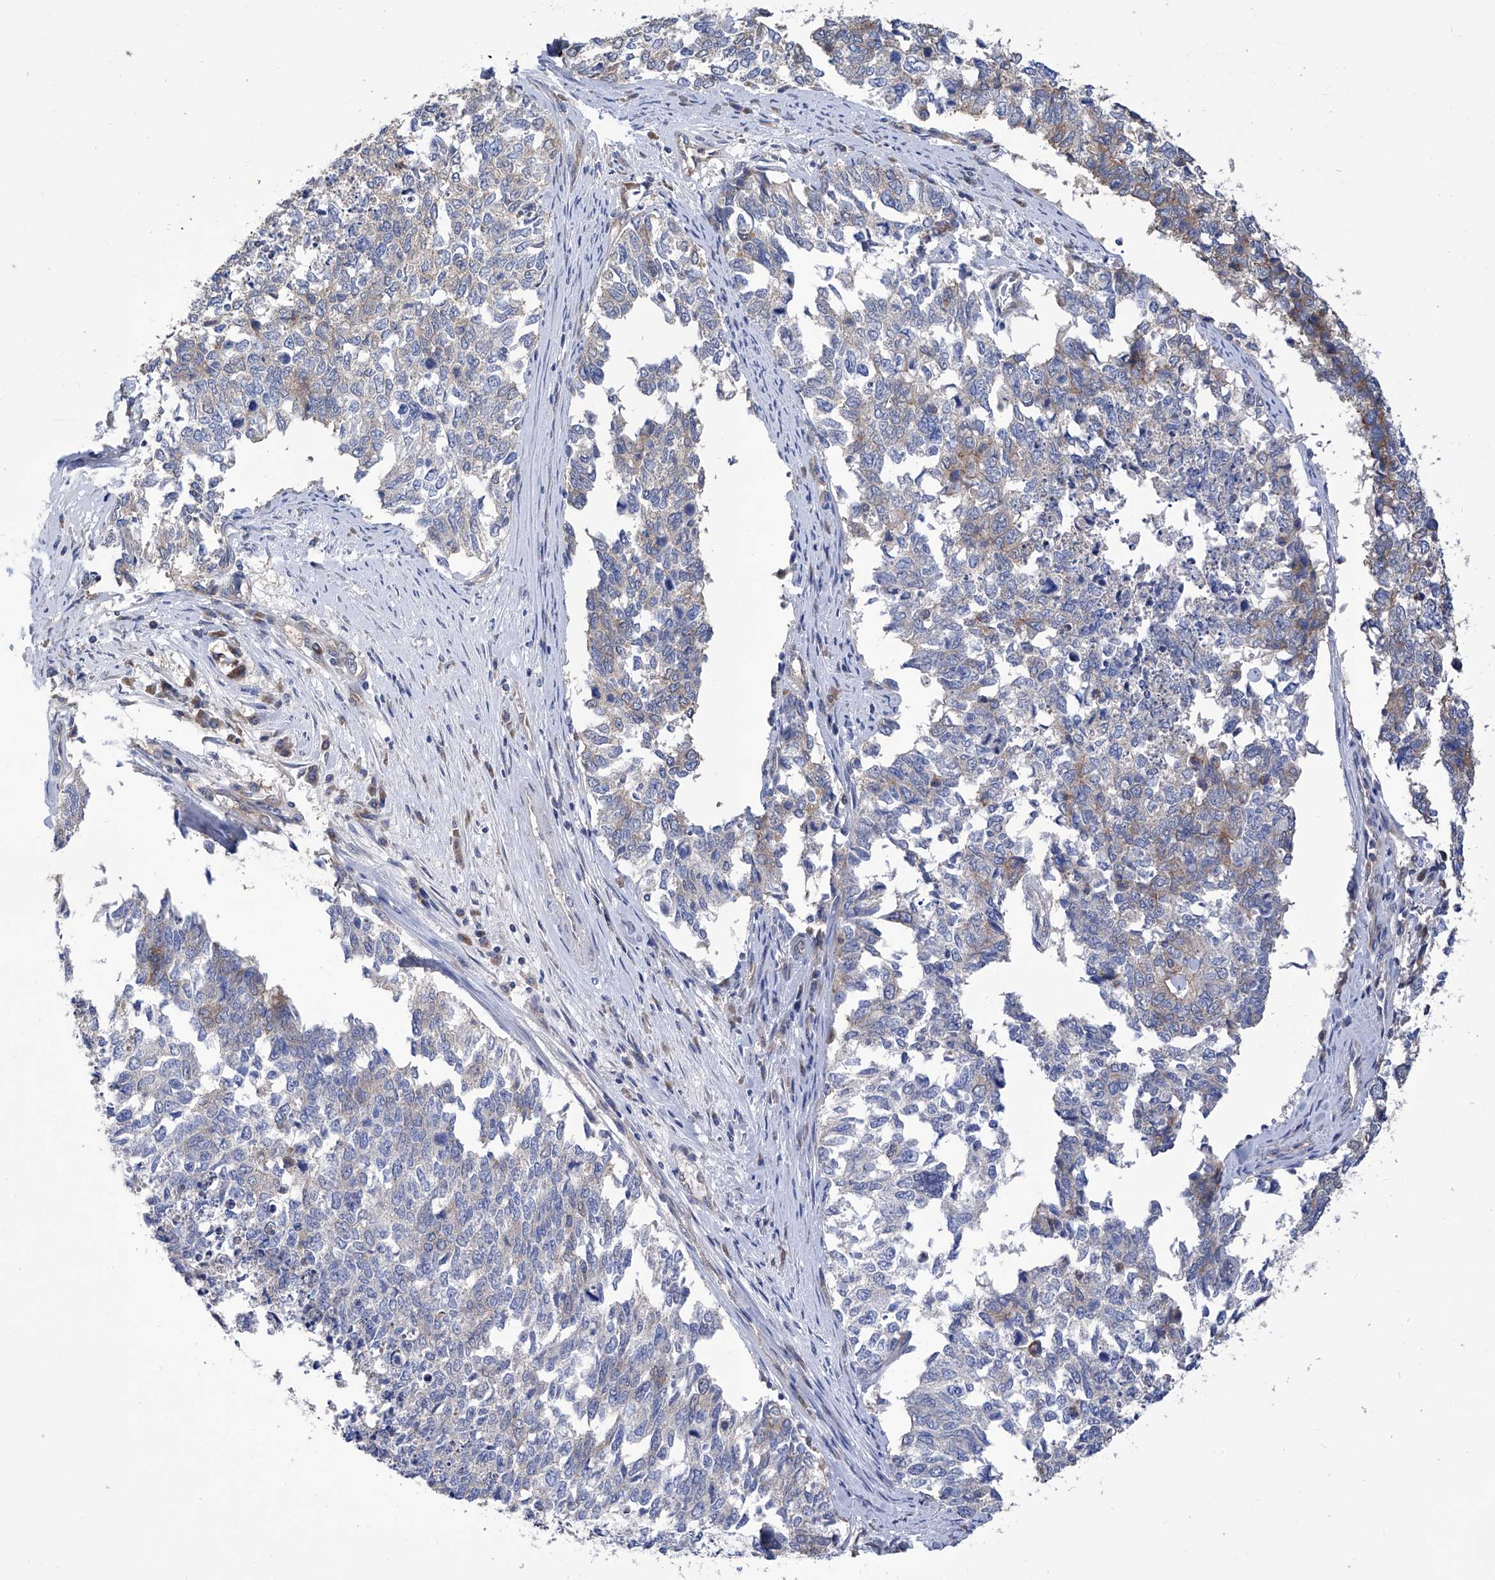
{"staining": {"intensity": "negative", "quantity": "none", "location": "none"}, "tissue": "cervical cancer", "cell_type": "Tumor cells", "image_type": "cancer", "snomed": [{"axis": "morphology", "description": "Squamous cell carcinoma, NOS"}, {"axis": "topography", "description": "Cervix"}], "caption": "There is no significant expression in tumor cells of cervical squamous cell carcinoma. (DAB (3,3'-diaminobenzidine) immunohistochemistry visualized using brightfield microscopy, high magnification).", "gene": "TJAP1", "patient": {"sex": "female", "age": 63}}